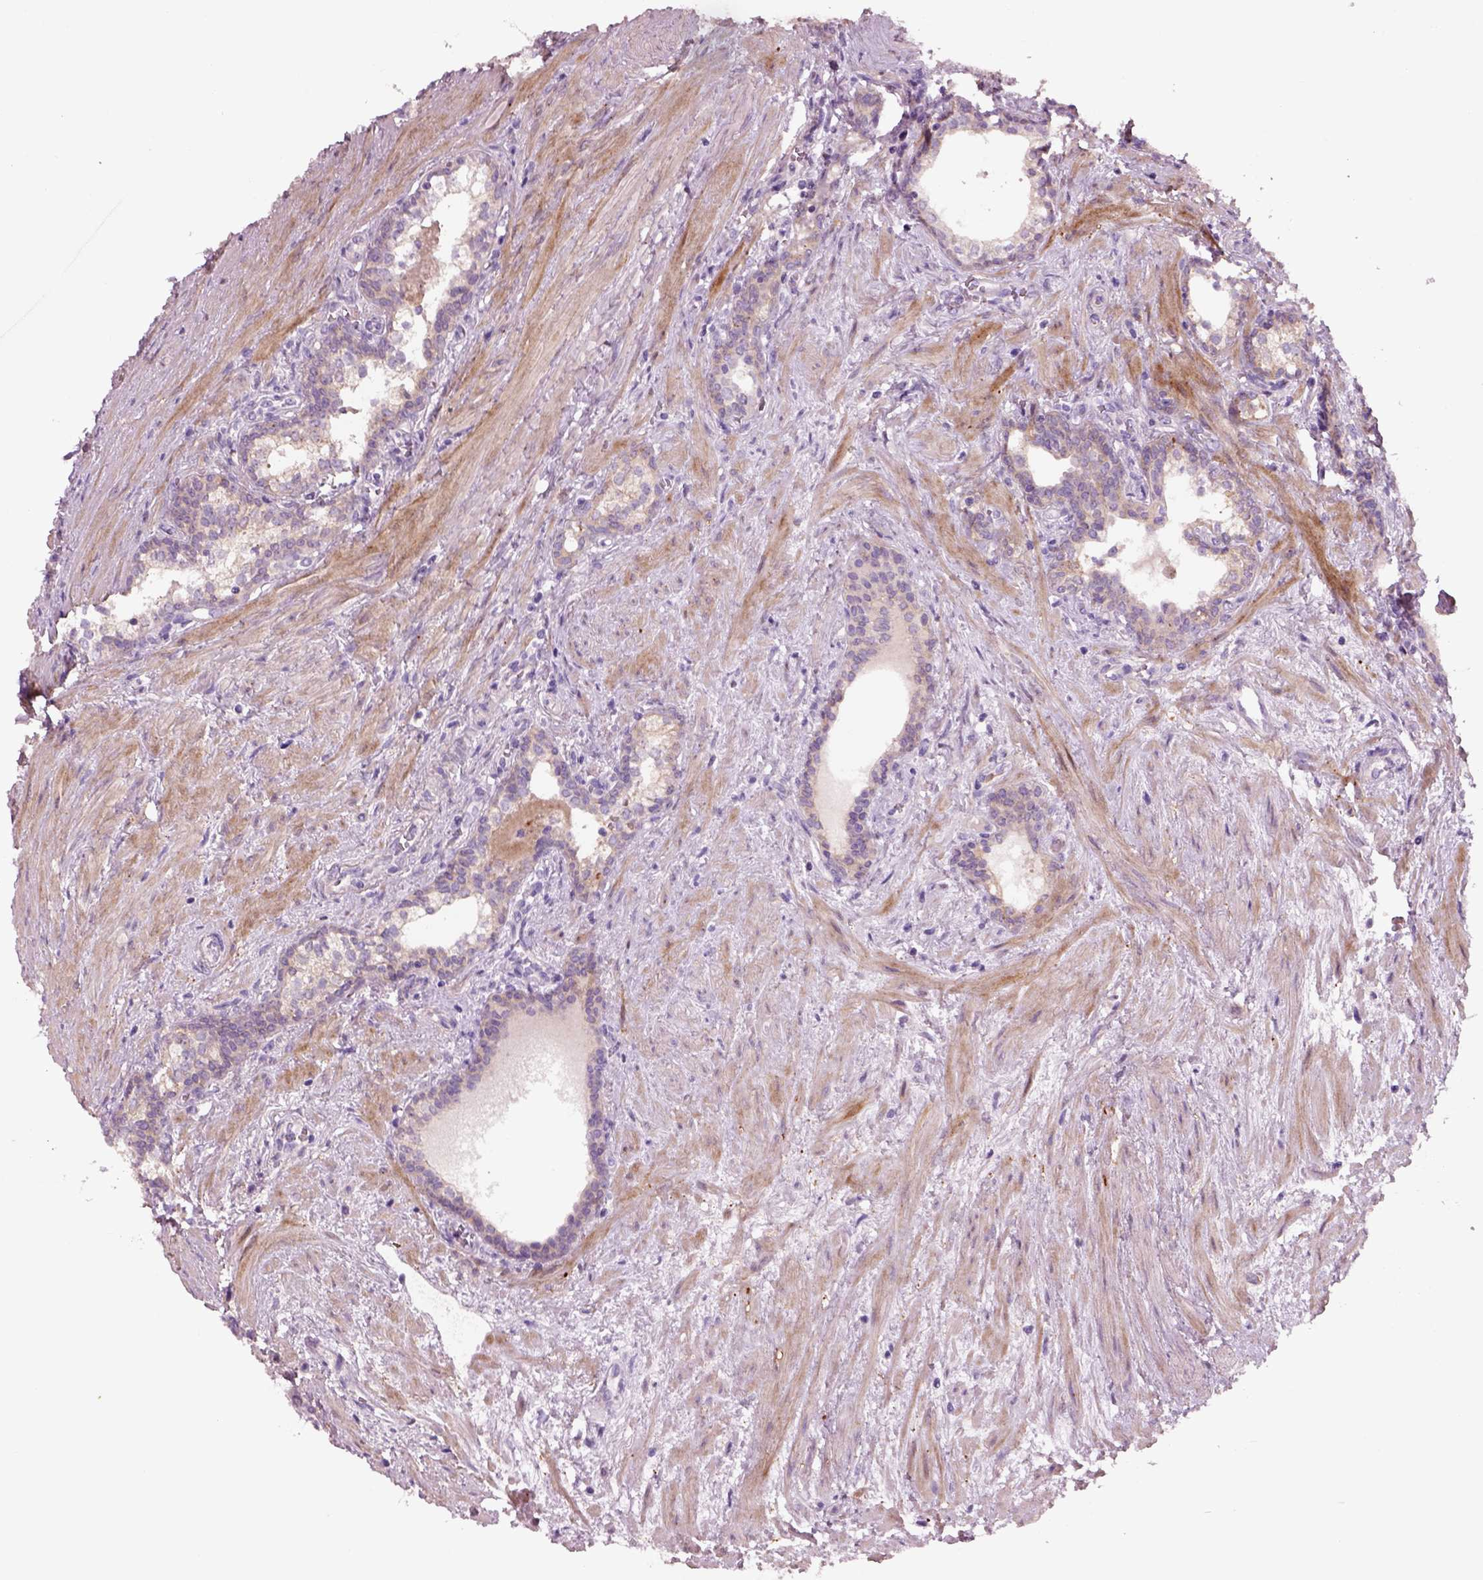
{"staining": {"intensity": "negative", "quantity": "none", "location": "none"}, "tissue": "prostate cancer", "cell_type": "Tumor cells", "image_type": "cancer", "snomed": [{"axis": "morphology", "description": "Adenocarcinoma, NOS"}, {"axis": "morphology", "description": "Adenocarcinoma, High grade"}, {"axis": "topography", "description": "Prostate"}], "caption": "Immunohistochemistry (IHC) of human prostate high-grade adenocarcinoma demonstrates no positivity in tumor cells.", "gene": "PLPP7", "patient": {"sex": "male", "age": 61}}